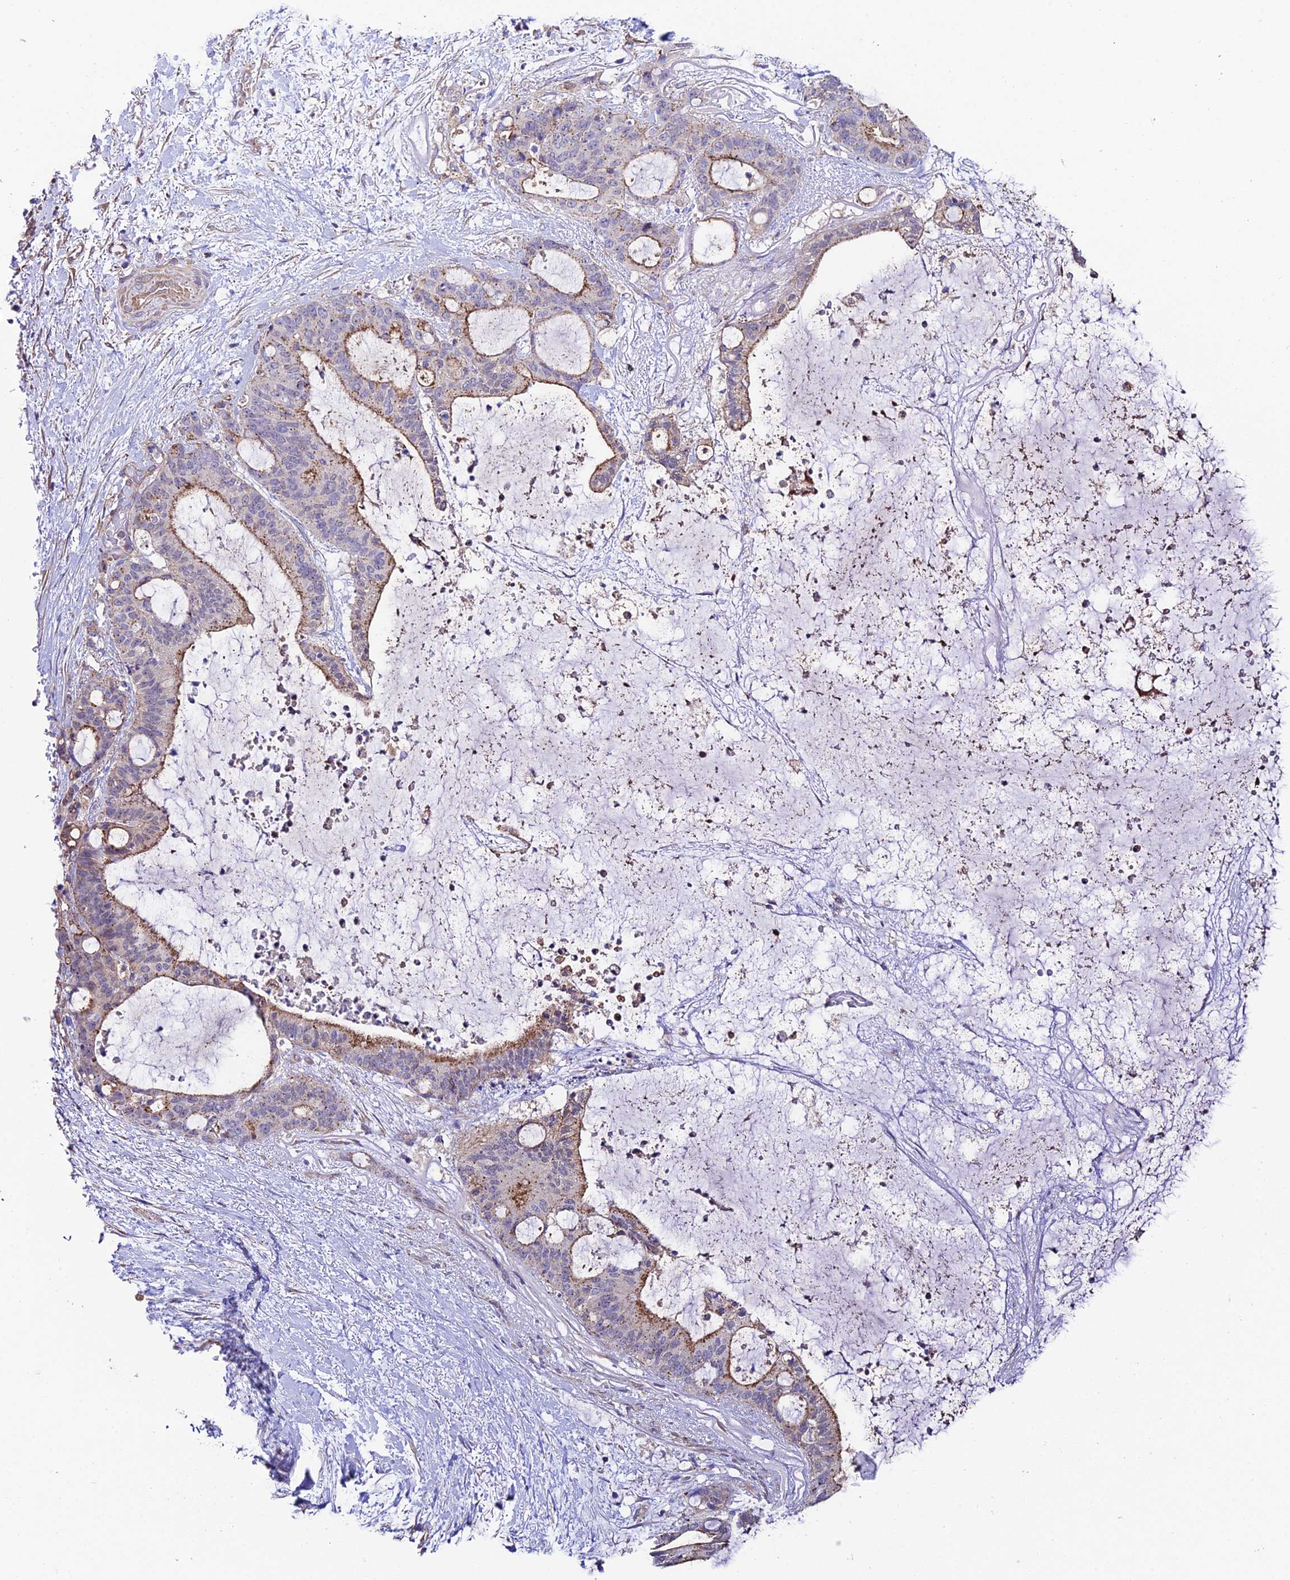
{"staining": {"intensity": "moderate", "quantity": "<25%", "location": "cytoplasmic/membranous"}, "tissue": "liver cancer", "cell_type": "Tumor cells", "image_type": "cancer", "snomed": [{"axis": "morphology", "description": "Normal tissue, NOS"}, {"axis": "morphology", "description": "Cholangiocarcinoma"}, {"axis": "topography", "description": "Liver"}, {"axis": "topography", "description": "Peripheral nerve tissue"}], "caption": "This is an image of immunohistochemistry staining of cholangiocarcinoma (liver), which shows moderate staining in the cytoplasmic/membranous of tumor cells.", "gene": "QRFP", "patient": {"sex": "female", "age": 73}}